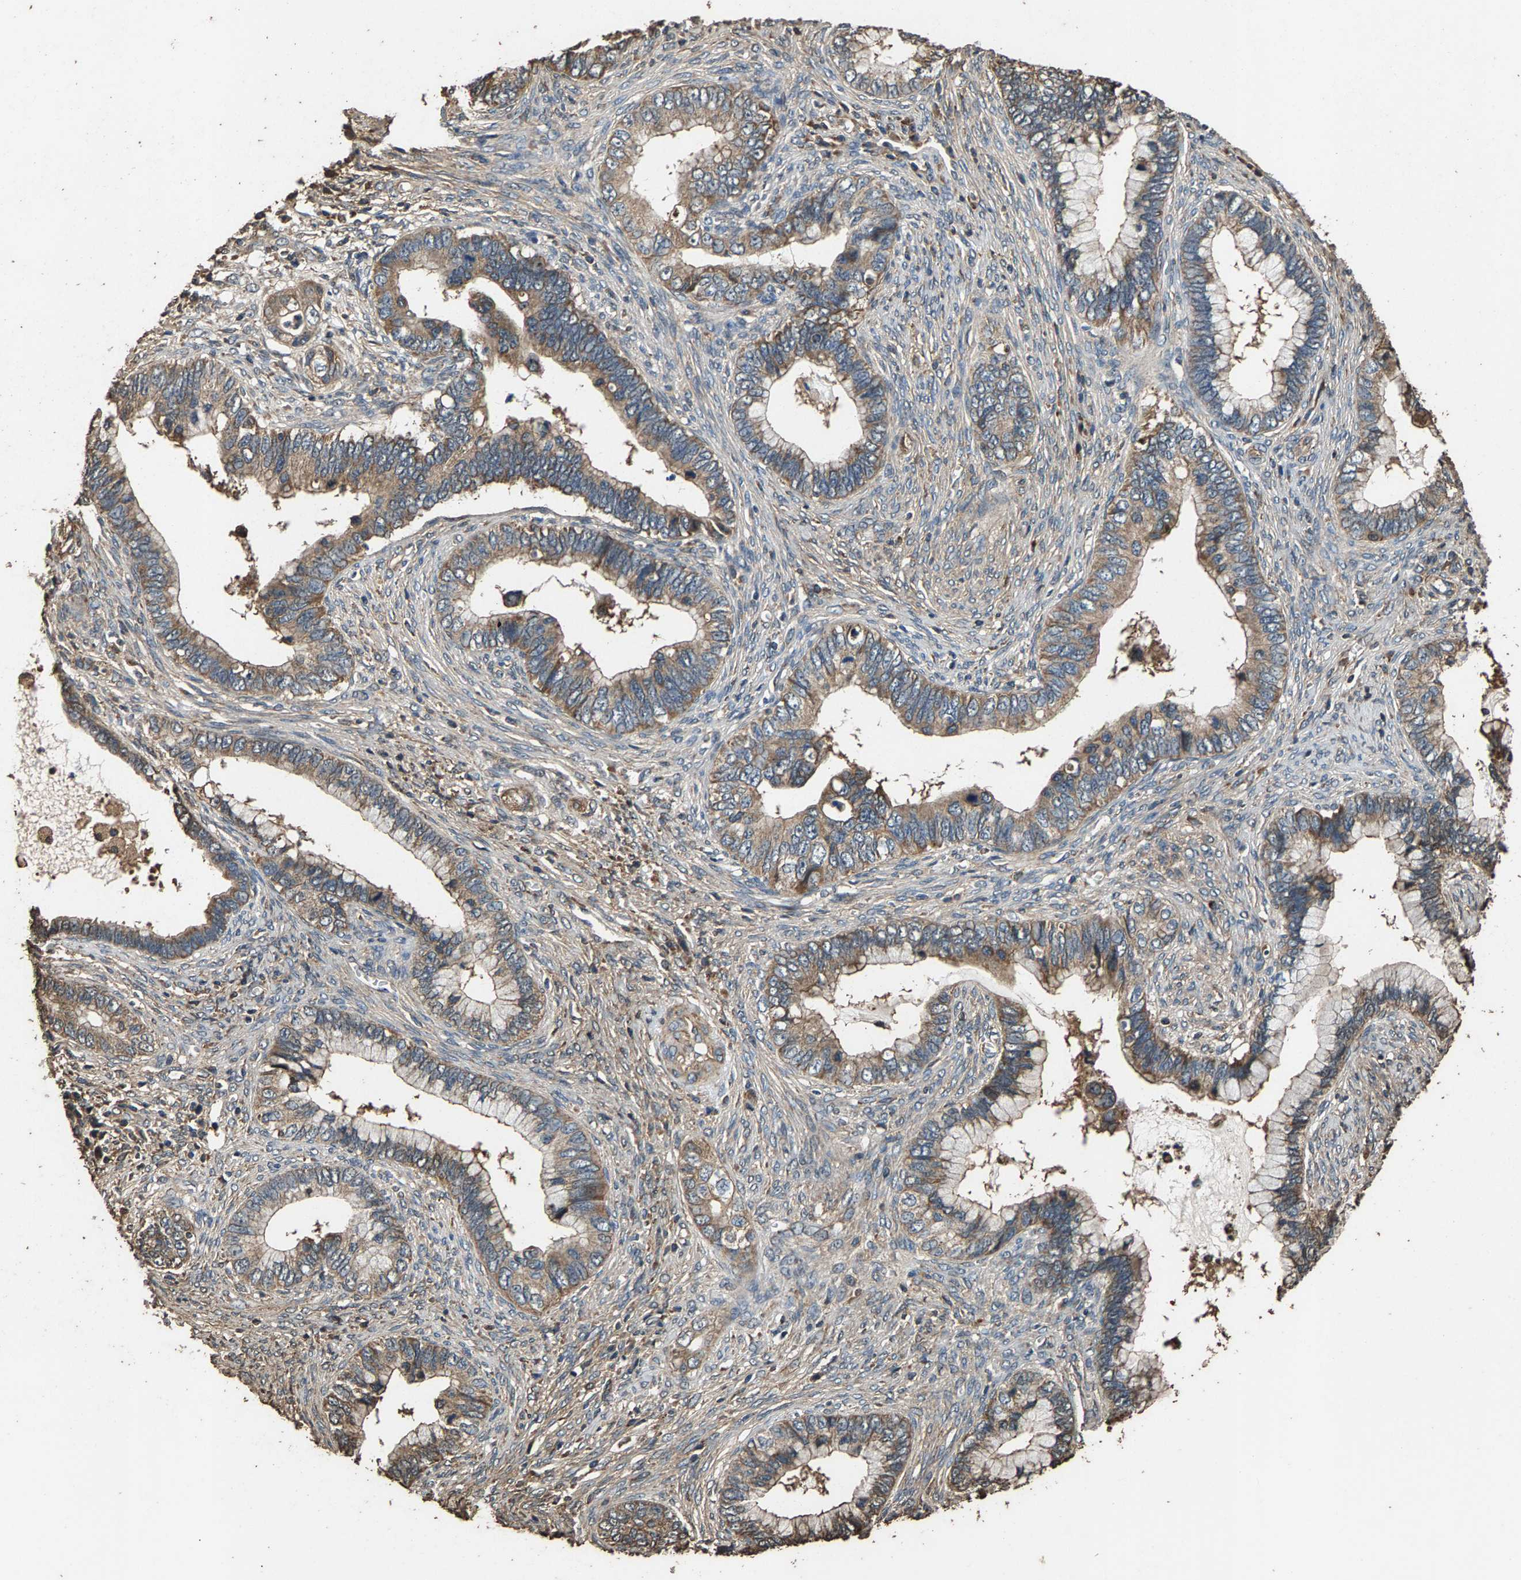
{"staining": {"intensity": "moderate", "quantity": ">75%", "location": "cytoplasmic/membranous"}, "tissue": "cervical cancer", "cell_type": "Tumor cells", "image_type": "cancer", "snomed": [{"axis": "morphology", "description": "Adenocarcinoma, NOS"}, {"axis": "topography", "description": "Cervix"}], "caption": "Cervical cancer tissue exhibits moderate cytoplasmic/membranous expression in about >75% of tumor cells, visualized by immunohistochemistry.", "gene": "MRPL27", "patient": {"sex": "female", "age": 44}}